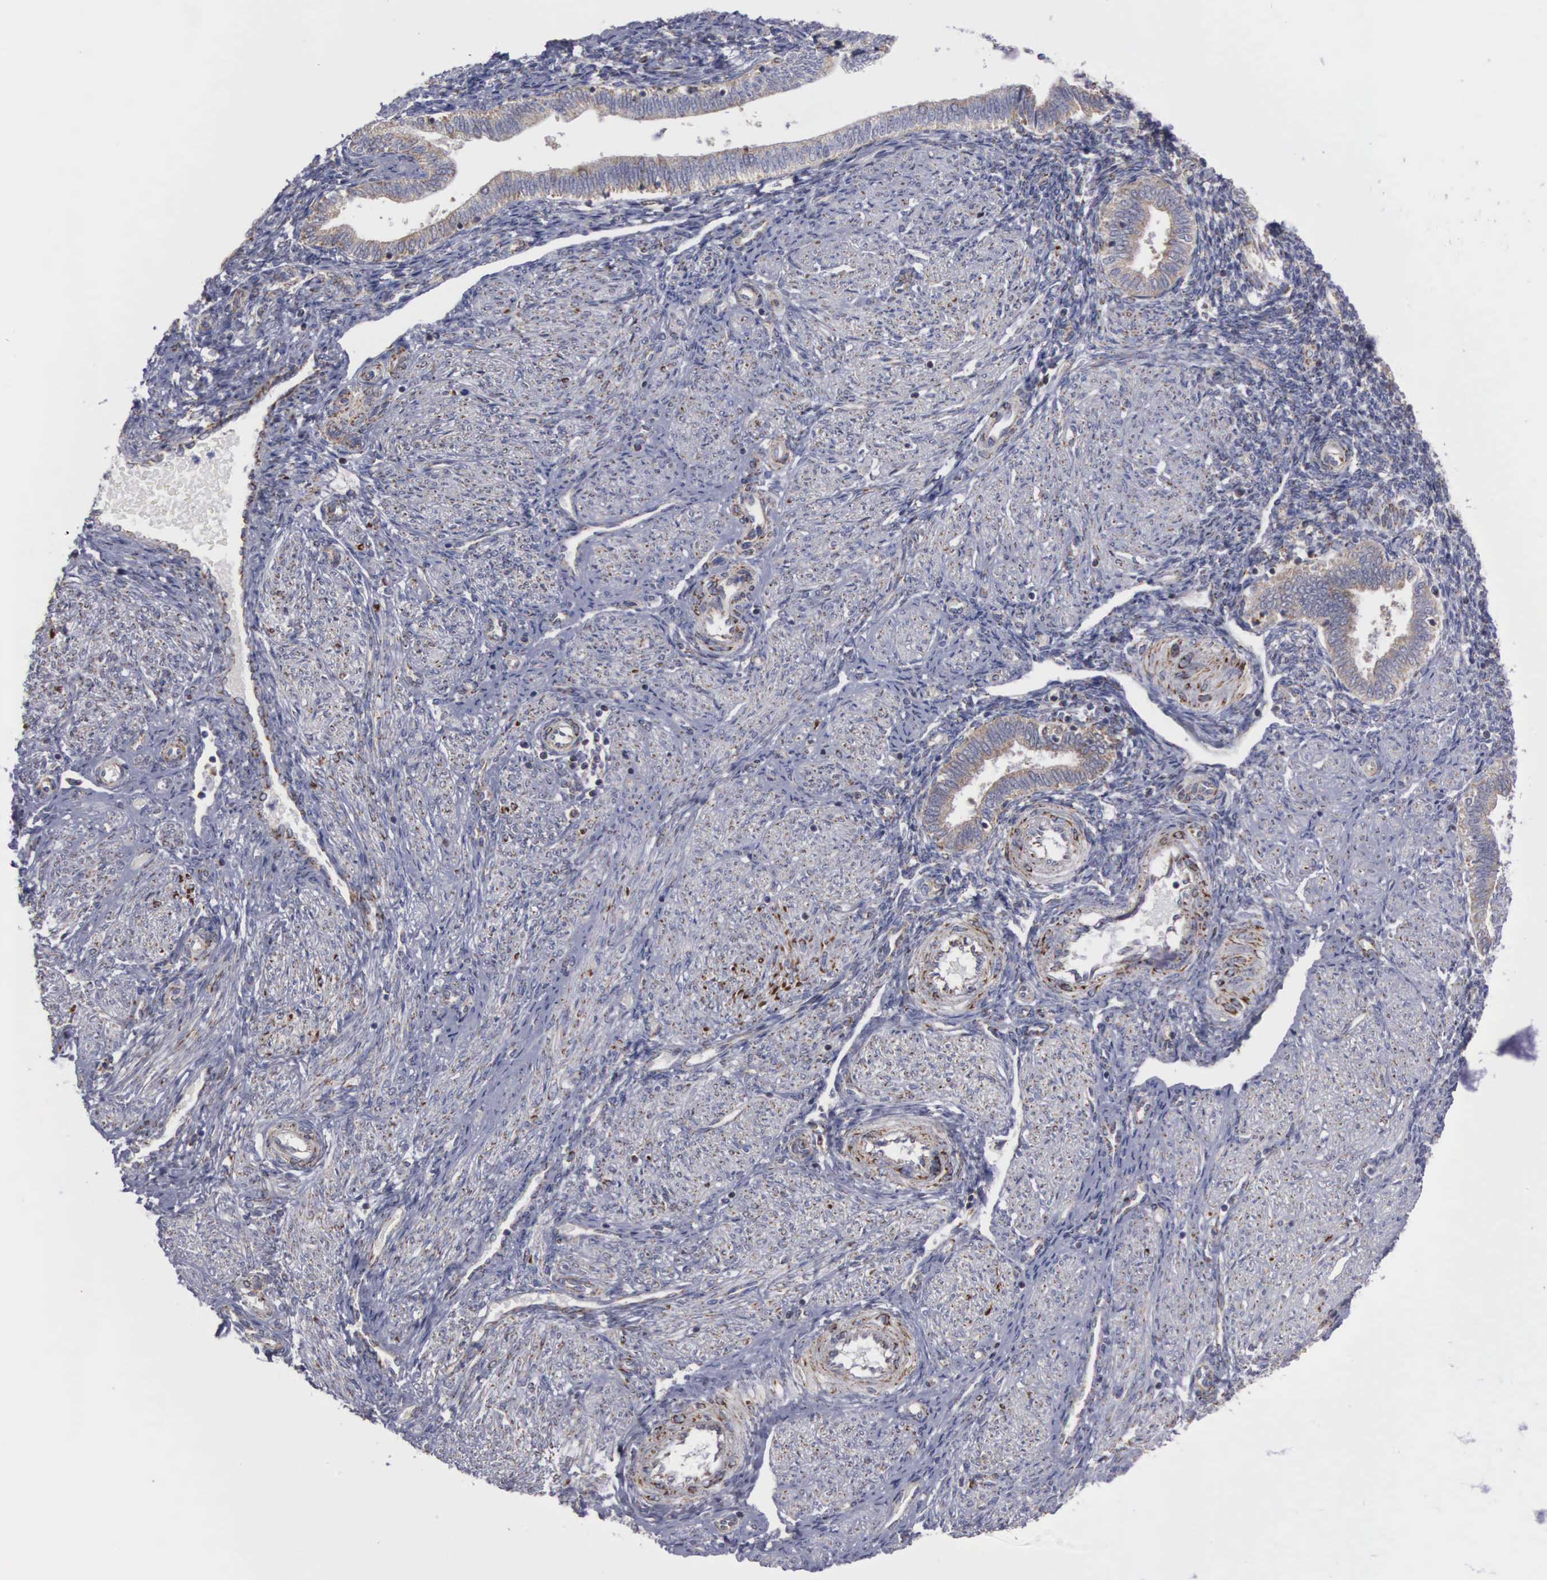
{"staining": {"intensity": "negative", "quantity": "none", "location": "none"}, "tissue": "endometrium", "cell_type": "Cells in endometrial stroma", "image_type": "normal", "snomed": [{"axis": "morphology", "description": "Normal tissue, NOS"}, {"axis": "topography", "description": "Endometrium"}], "caption": "IHC photomicrograph of benign endometrium stained for a protein (brown), which displays no expression in cells in endometrial stroma. Nuclei are stained in blue.", "gene": "APOOL", "patient": {"sex": "female", "age": 36}}